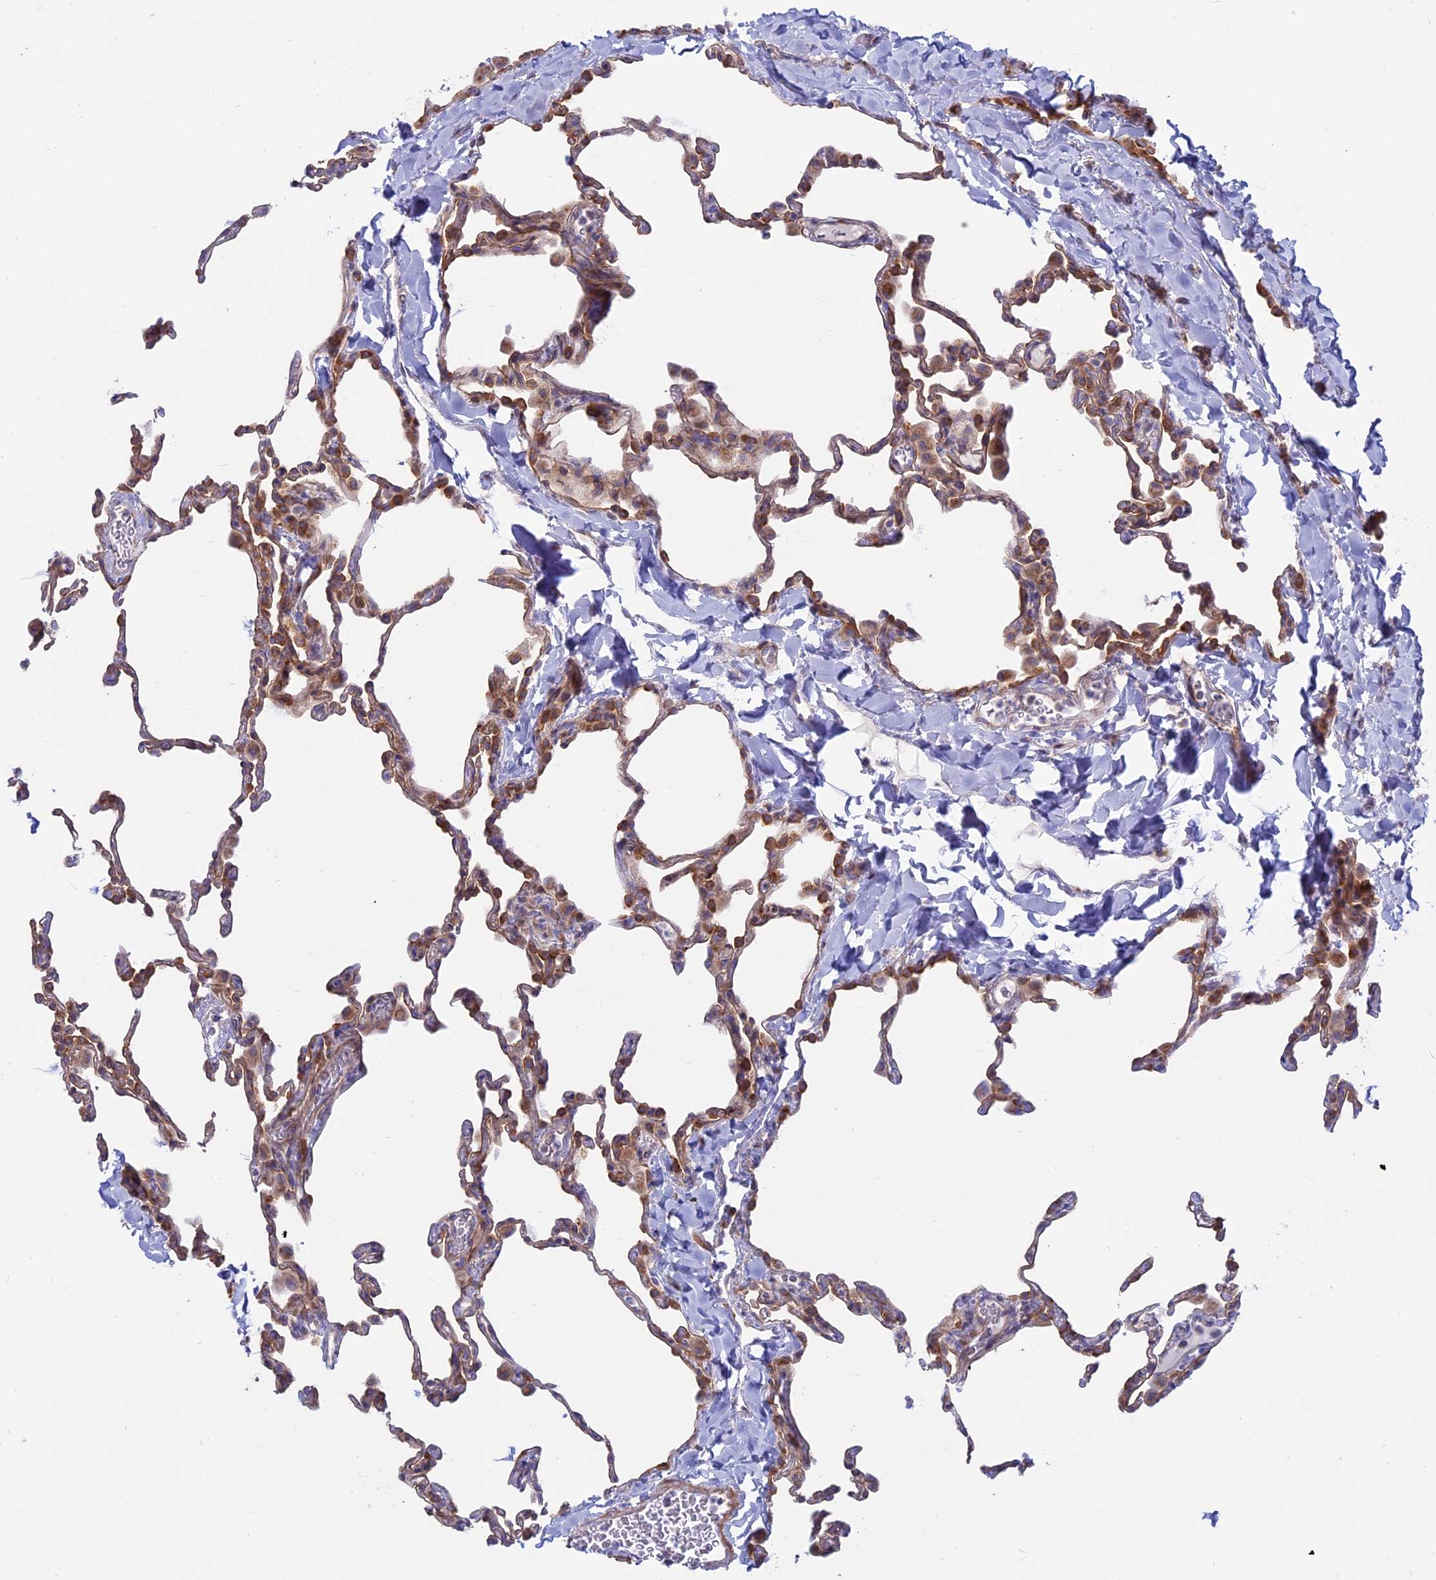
{"staining": {"intensity": "moderate", "quantity": "25%-75%", "location": "cytoplasmic/membranous"}, "tissue": "lung", "cell_type": "Alveolar cells", "image_type": "normal", "snomed": [{"axis": "morphology", "description": "Normal tissue, NOS"}, {"axis": "topography", "description": "Lung"}], "caption": "Immunohistochemistry (IHC) histopathology image of normal human lung stained for a protein (brown), which demonstrates medium levels of moderate cytoplasmic/membranous positivity in about 25%-75% of alveolar cells.", "gene": "MYO5B", "patient": {"sex": "male", "age": 20}}